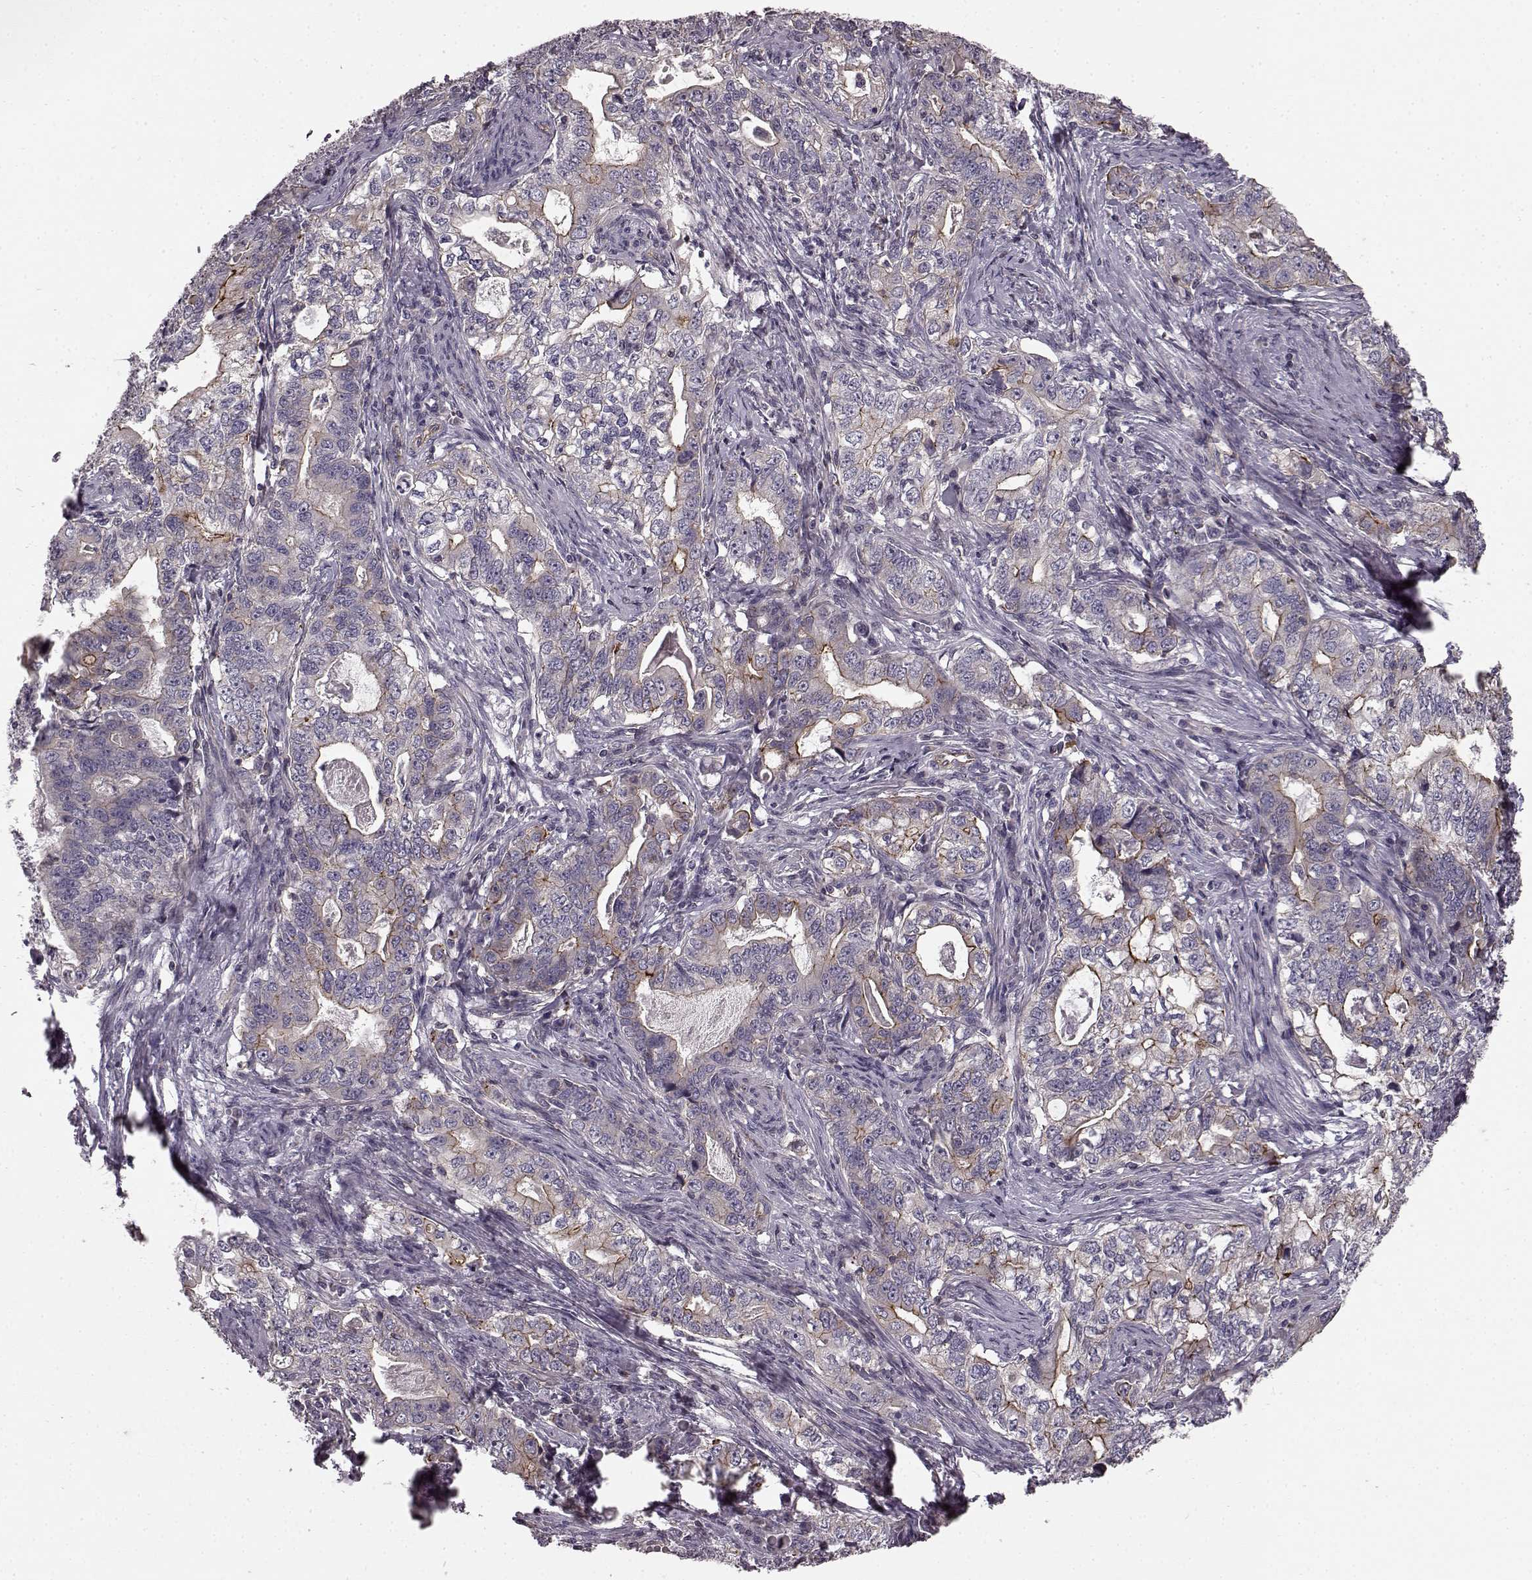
{"staining": {"intensity": "moderate", "quantity": "<25%", "location": "cytoplasmic/membranous"}, "tissue": "stomach cancer", "cell_type": "Tumor cells", "image_type": "cancer", "snomed": [{"axis": "morphology", "description": "Adenocarcinoma, NOS"}, {"axis": "topography", "description": "Stomach, lower"}], "caption": "This is a micrograph of immunohistochemistry (IHC) staining of stomach adenocarcinoma, which shows moderate staining in the cytoplasmic/membranous of tumor cells.", "gene": "SLC22A18", "patient": {"sex": "female", "age": 72}}